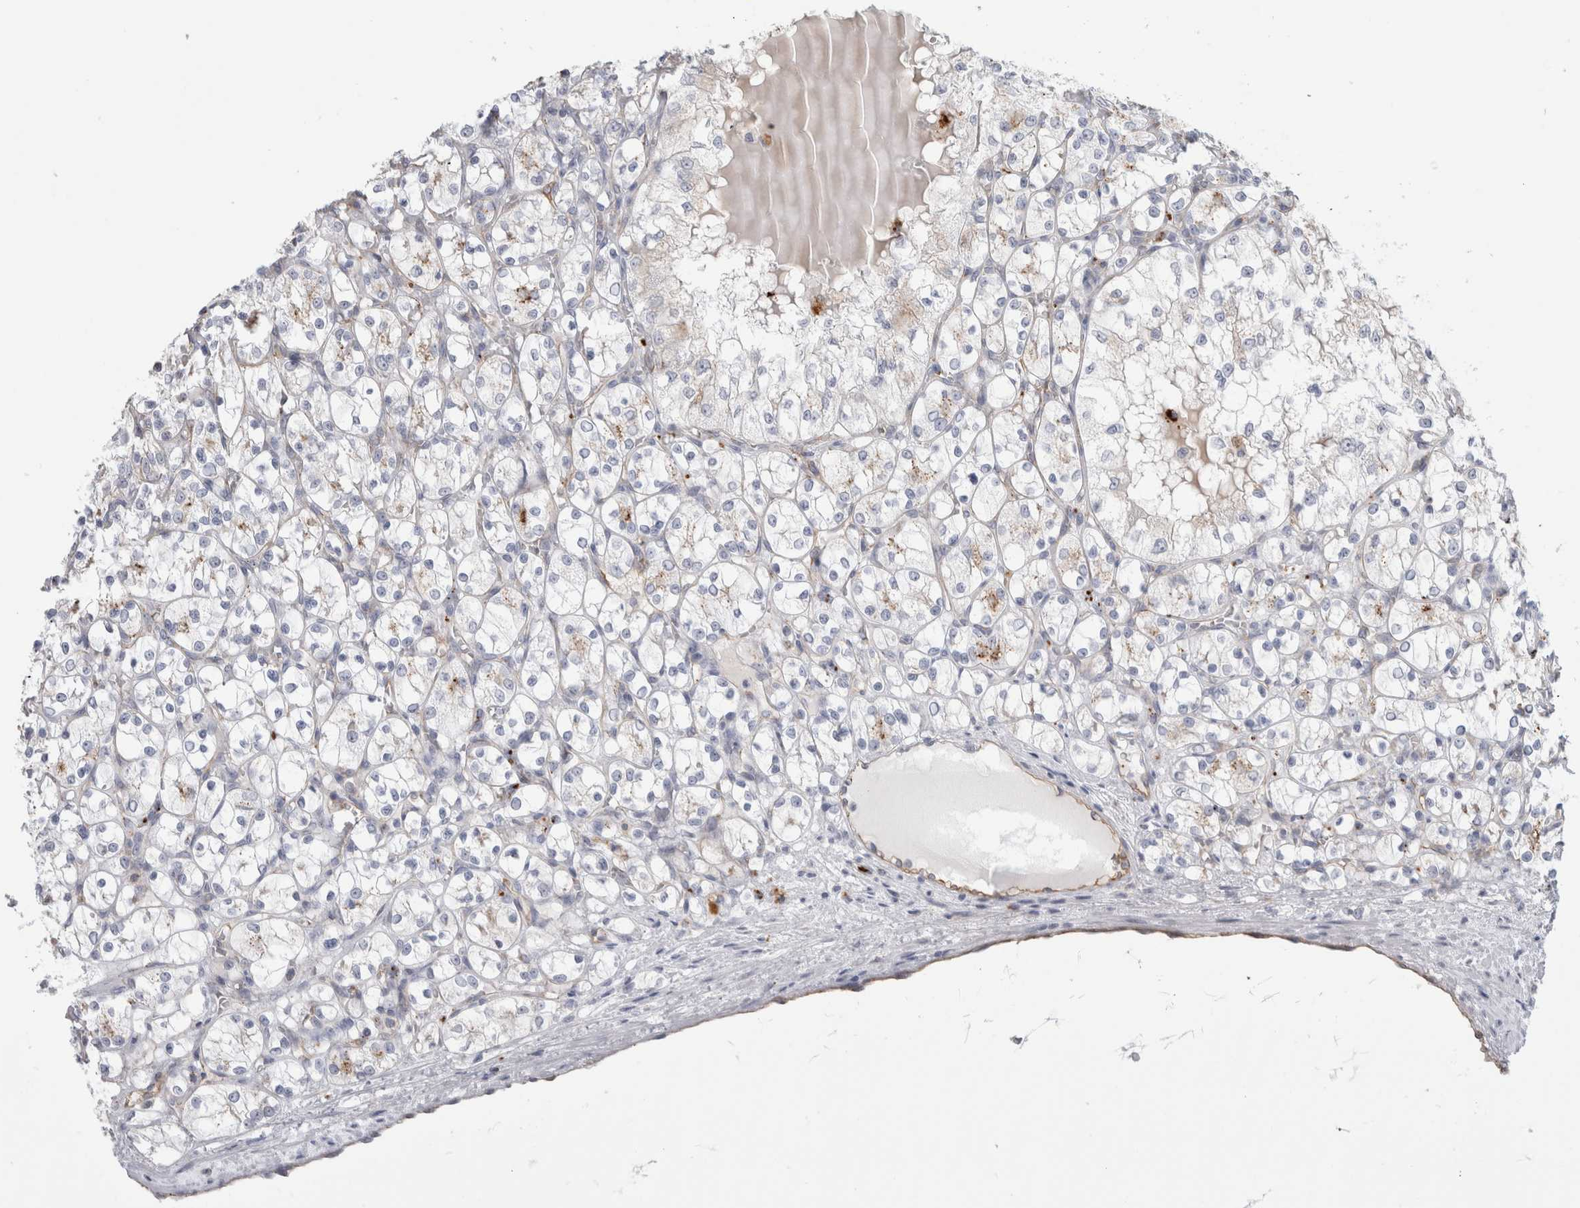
{"staining": {"intensity": "moderate", "quantity": "<25%", "location": "cytoplasmic/membranous"}, "tissue": "renal cancer", "cell_type": "Tumor cells", "image_type": "cancer", "snomed": [{"axis": "morphology", "description": "Adenocarcinoma, NOS"}, {"axis": "topography", "description": "Kidney"}], "caption": "Protein expression analysis of human renal cancer reveals moderate cytoplasmic/membranous staining in approximately <25% of tumor cells. The staining was performed using DAB (3,3'-diaminobenzidine) to visualize the protein expression in brown, while the nuclei were stained in blue with hematoxylin (Magnification: 20x).", "gene": "ANKMY1", "patient": {"sex": "female", "age": 69}}